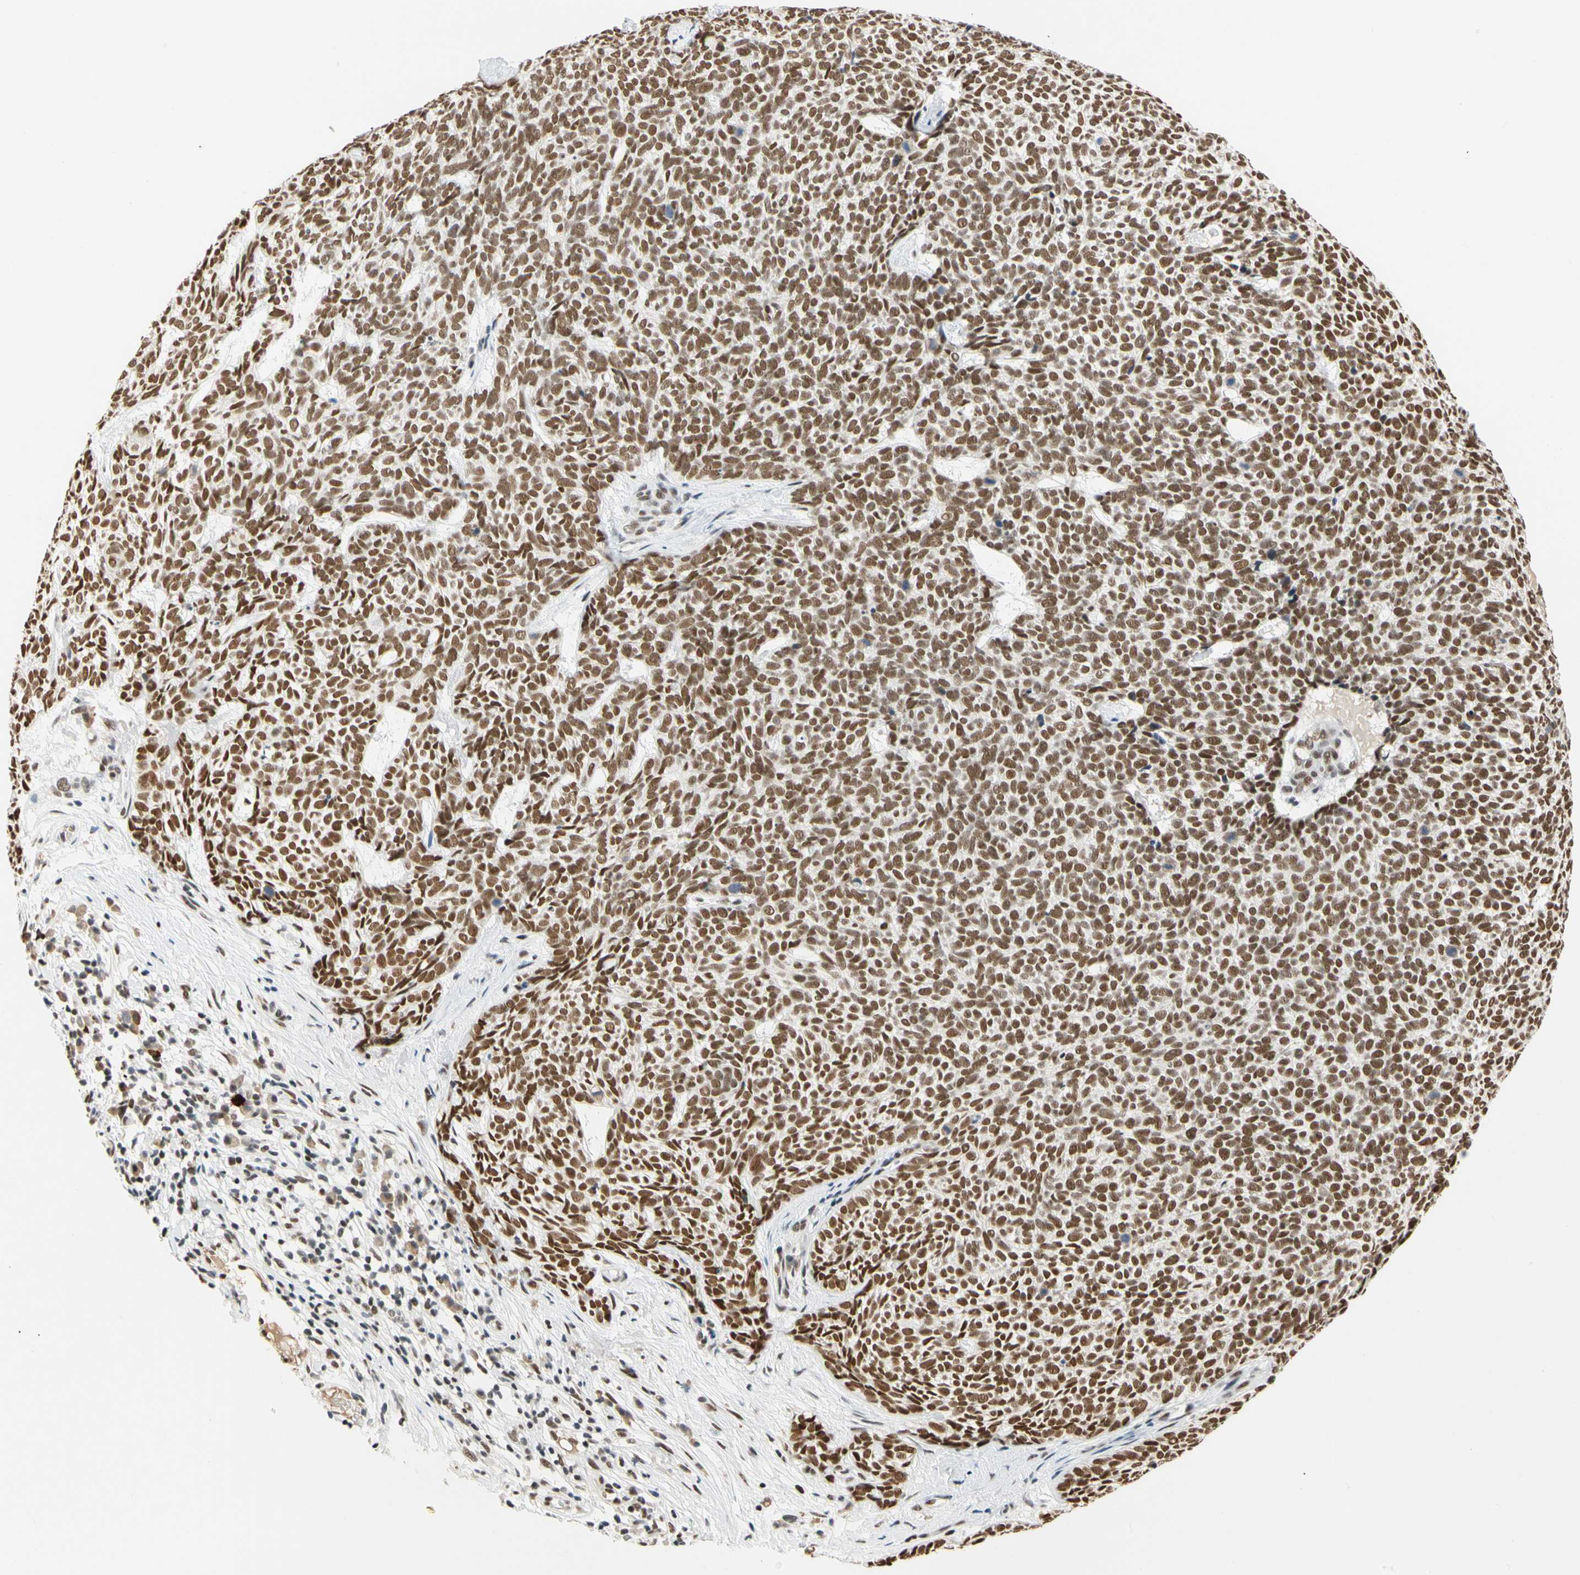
{"staining": {"intensity": "strong", "quantity": ">75%", "location": "nuclear"}, "tissue": "skin cancer", "cell_type": "Tumor cells", "image_type": "cancer", "snomed": [{"axis": "morphology", "description": "Basal cell carcinoma"}, {"axis": "topography", "description": "Skin"}], "caption": "Approximately >75% of tumor cells in basal cell carcinoma (skin) reveal strong nuclear protein positivity as visualized by brown immunohistochemical staining.", "gene": "ZSCAN16", "patient": {"sex": "female", "age": 84}}